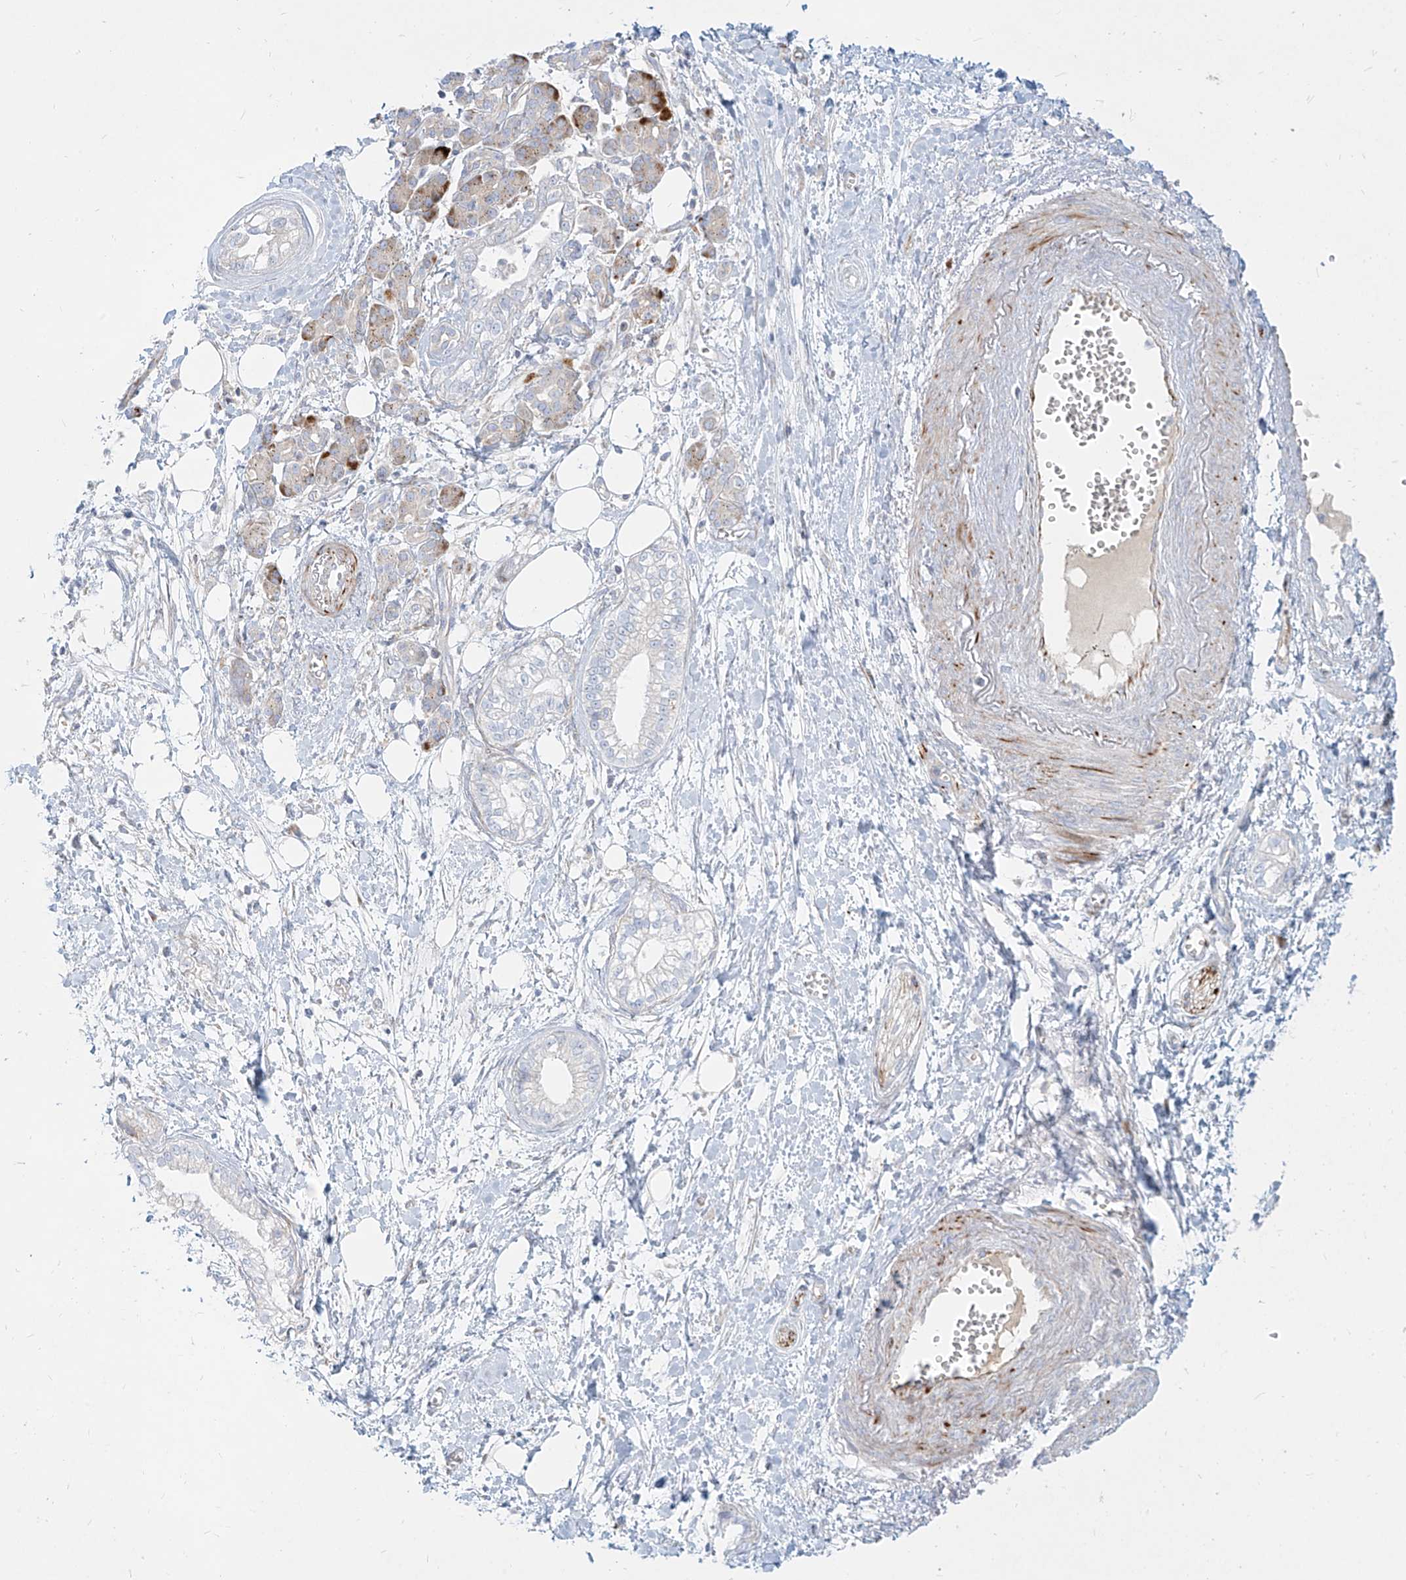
{"staining": {"intensity": "negative", "quantity": "none", "location": "none"}, "tissue": "pancreatic cancer", "cell_type": "Tumor cells", "image_type": "cancer", "snomed": [{"axis": "morphology", "description": "Adenocarcinoma, NOS"}, {"axis": "topography", "description": "Pancreas"}], "caption": "The IHC micrograph has no significant staining in tumor cells of pancreatic cancer tissue.", "gene": "MTX2", "patient": {"sex": "male", "age": 68}}